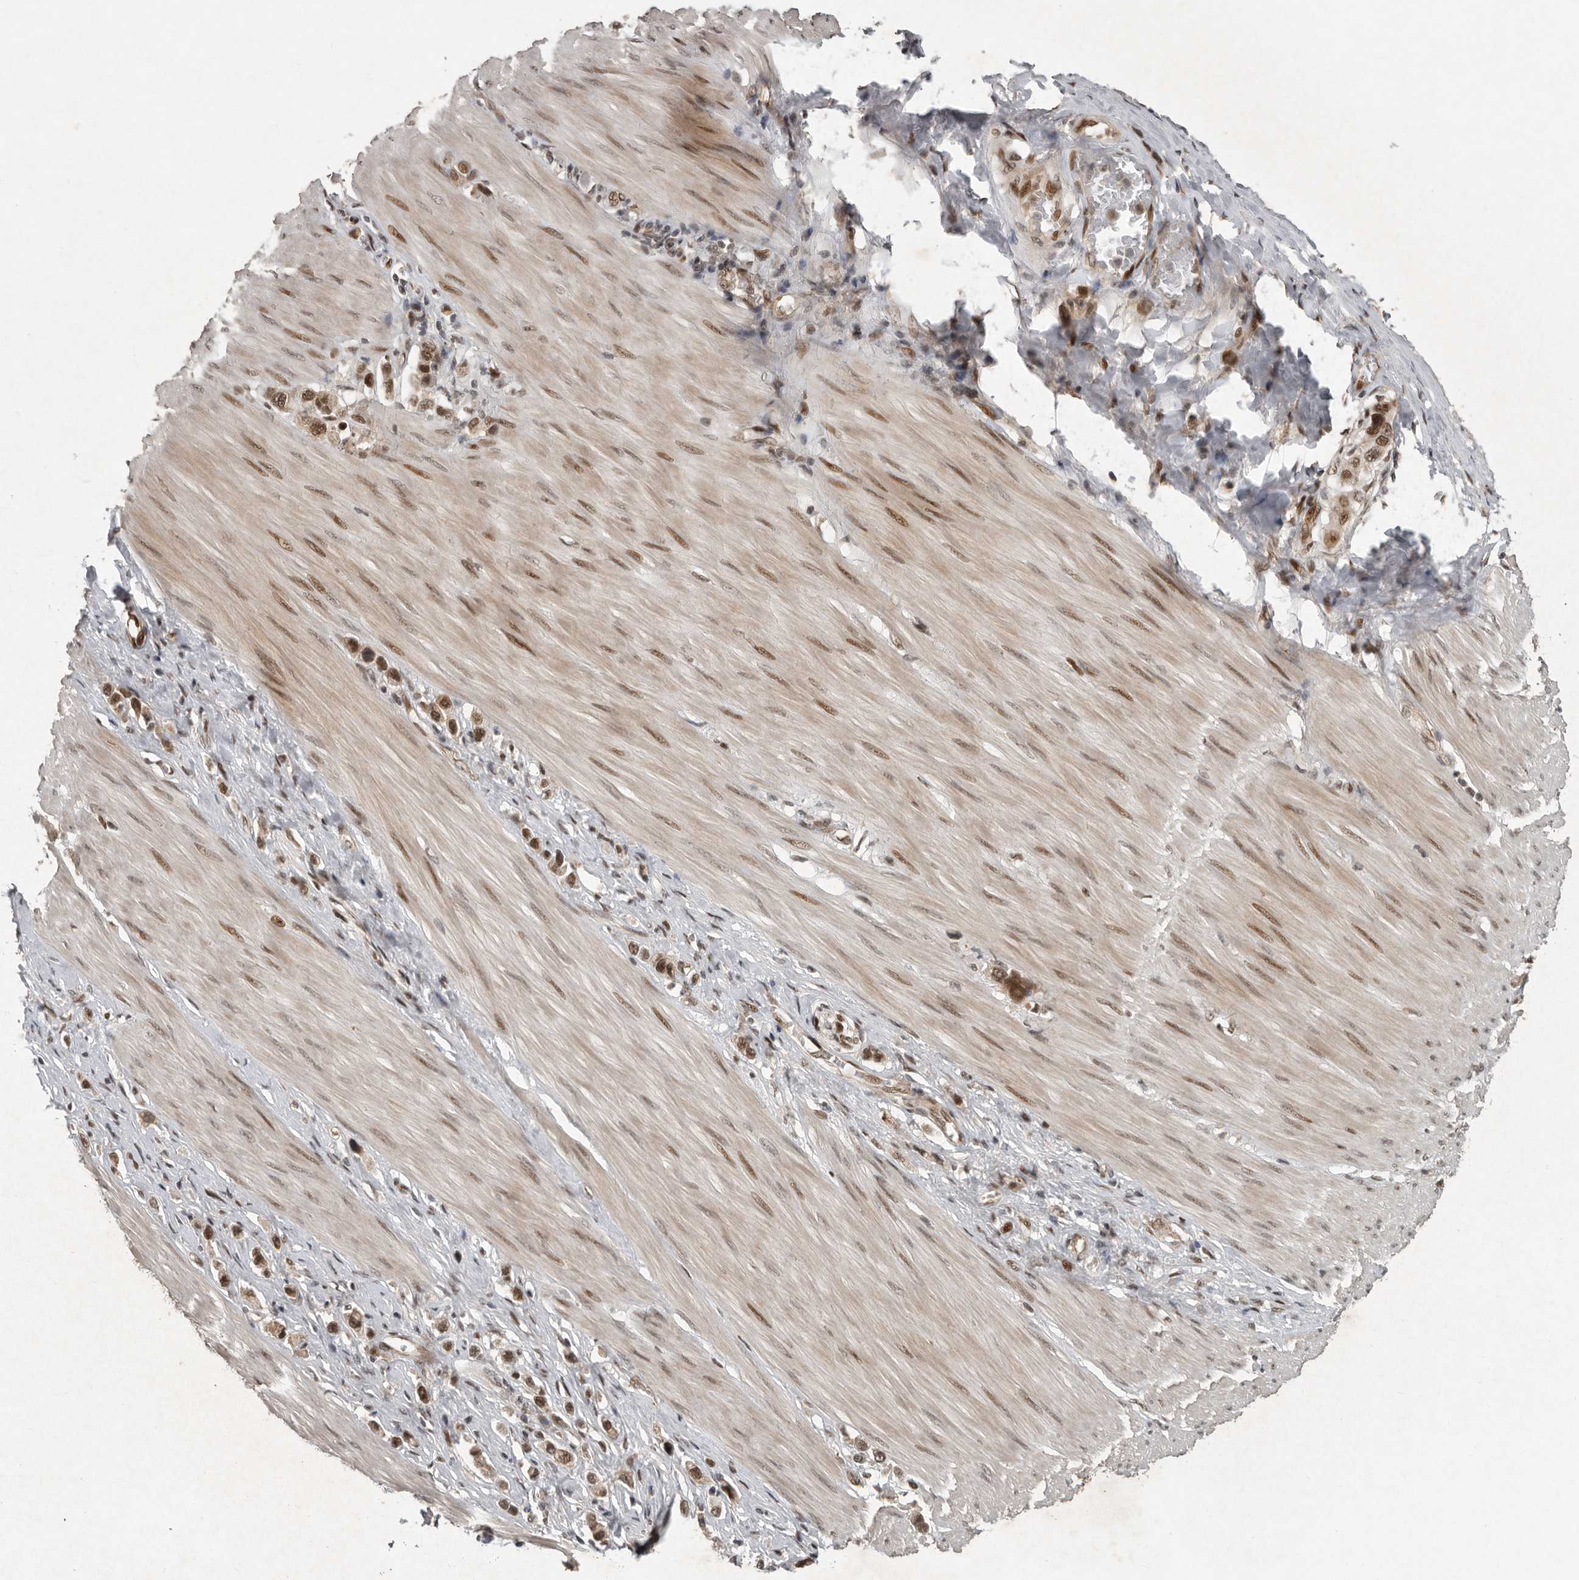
{"staining": {"intensity": "moderate", "quantity": ">75%", "location": "cytoplasmic/membranous,nuclear"}, "tissue": "stomach cancer", "cell_type": "Tumor cells", "image_type": "cancer", "snomed": [{"axis": "morphology", "description": "Adenocarcinoma, NOS"}, {"axis": "topography", "description": "Stomach"}], "caption": "Immunohistochemical staining of human stomach cancer reveals moderate cytoplasmic/membranous and nuclear protein positivity in about >75% of tumor cells. (DAB (3,3'-diaminobenzidine) IHC, brown staining for protein, blue staining for nuclei).", "gene": "CDC27", "patient": {"sex": "female", "age": 65}}